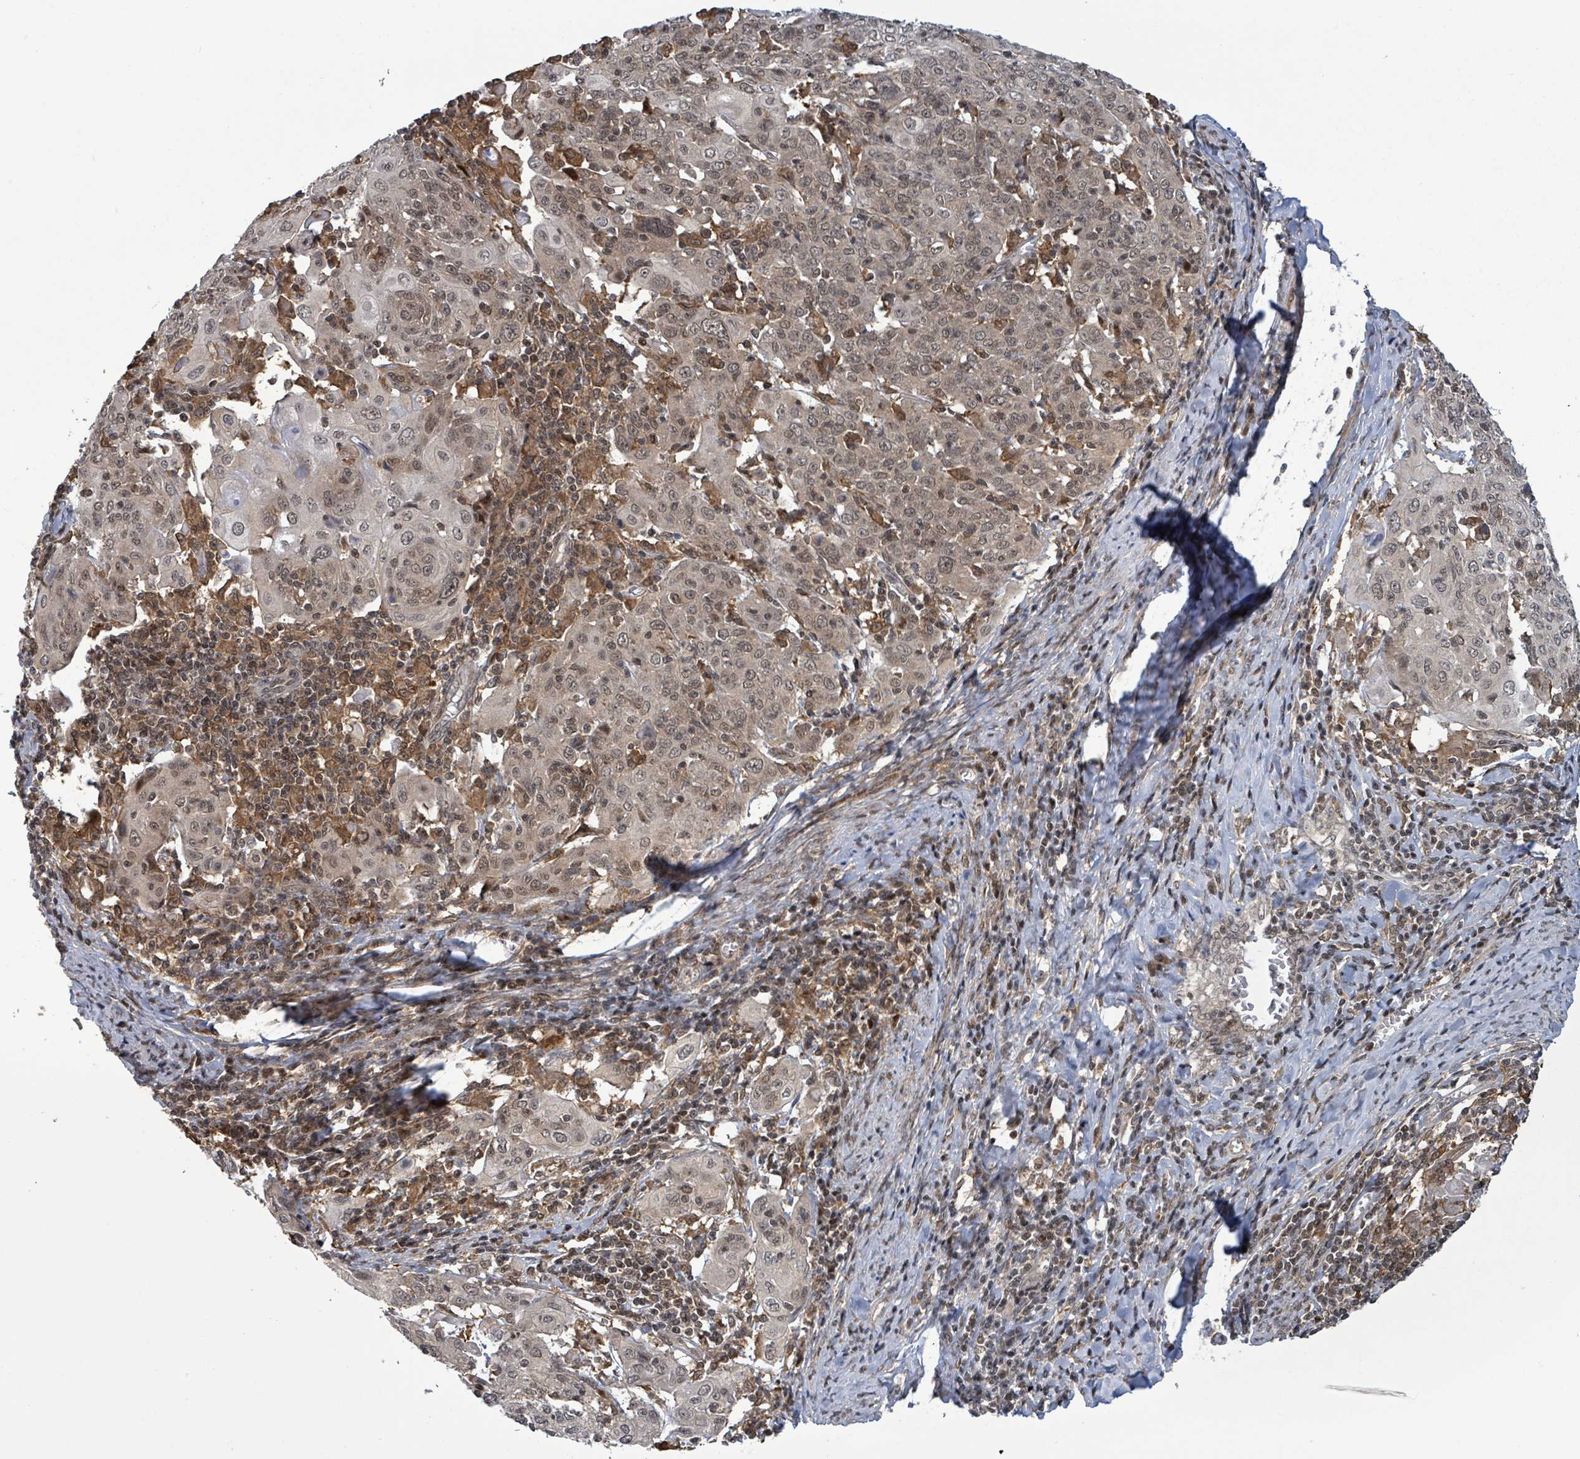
{"staining": {"intensity": "weak", "quantity": ">75%", "location": "cytoplasmic/membranous,nuclear"}, "tissue": "cervical cancer", "cell_type": "Tumor cells", "image_type": "cancer", "snomed": [{"axis": "morphology", "description": "Squamous cell carcinoma, NOS"}, {"axis": "topography", "description": "Cervix"}], "caption": "A micrograph of human cervical squamous cell carcinoma stained for a protein reveals weak cytoplasmic/membranous and nuclear brown staining in tumor cells. The protein is shown in brown color, while the nuclei are stained blue.", "gene": "FBXO6", "patient": {"sex": "female", "age": 67}}